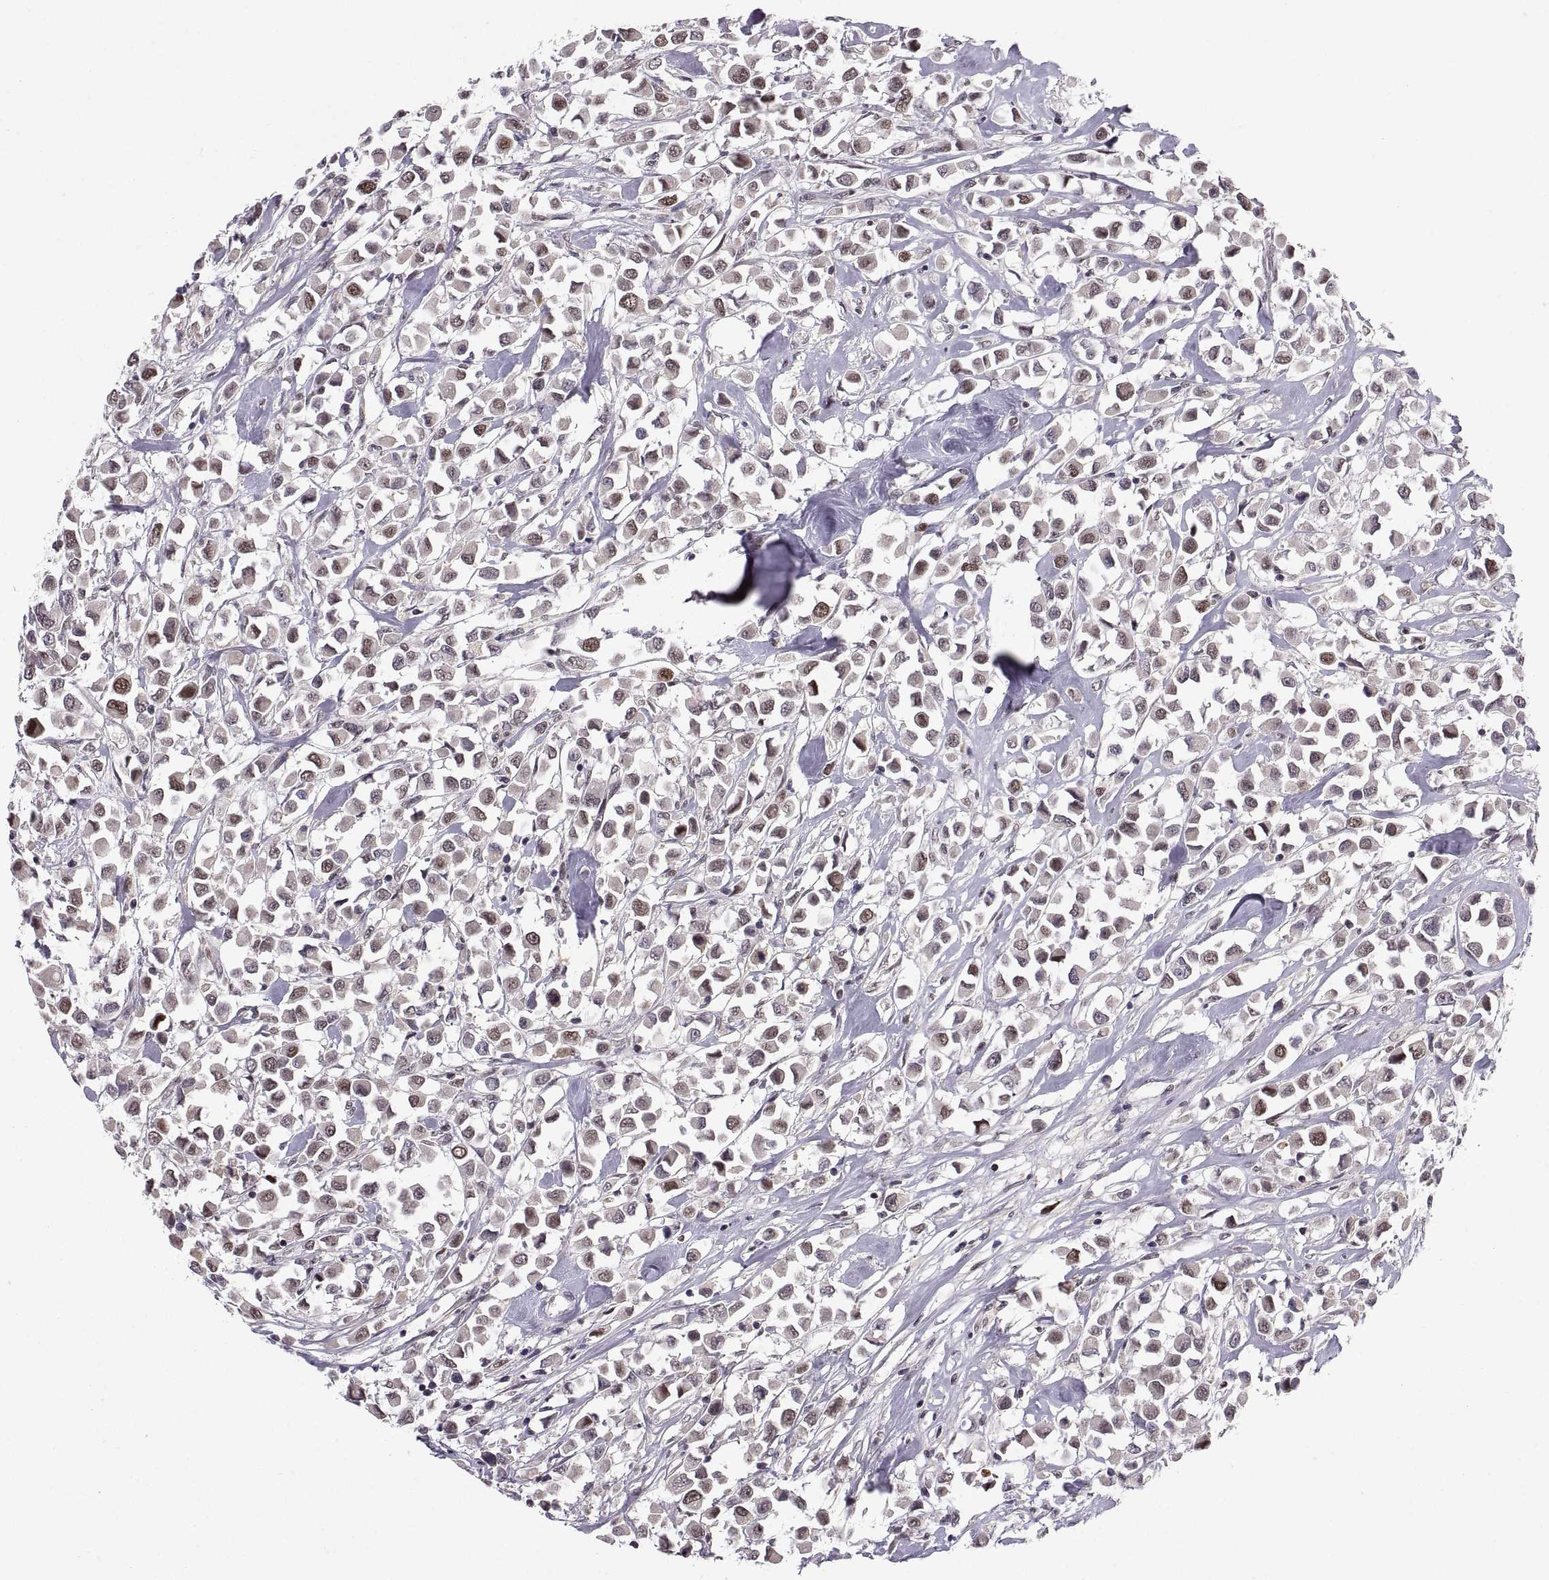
{"staining": {"intensity": "weak", "quantity": ">75%", "location": "nuclear"}, "tissue": "breast cancer", "cell_type": "Tumor cells", "image_type": "cancer", "snomed": [{"axis": "morphology", "description": "Duct carcinoma"}, {"axis": "topography", "description": "Breast"}], "caption": "About >75% of tumor cells in infiltrating ductal carcinoma (breast) display weak nuclear protein expression as visualized by brown immunohistochemical staining.", "gene": "CHFR", "patient": {"sex": "female", "age": 61}}